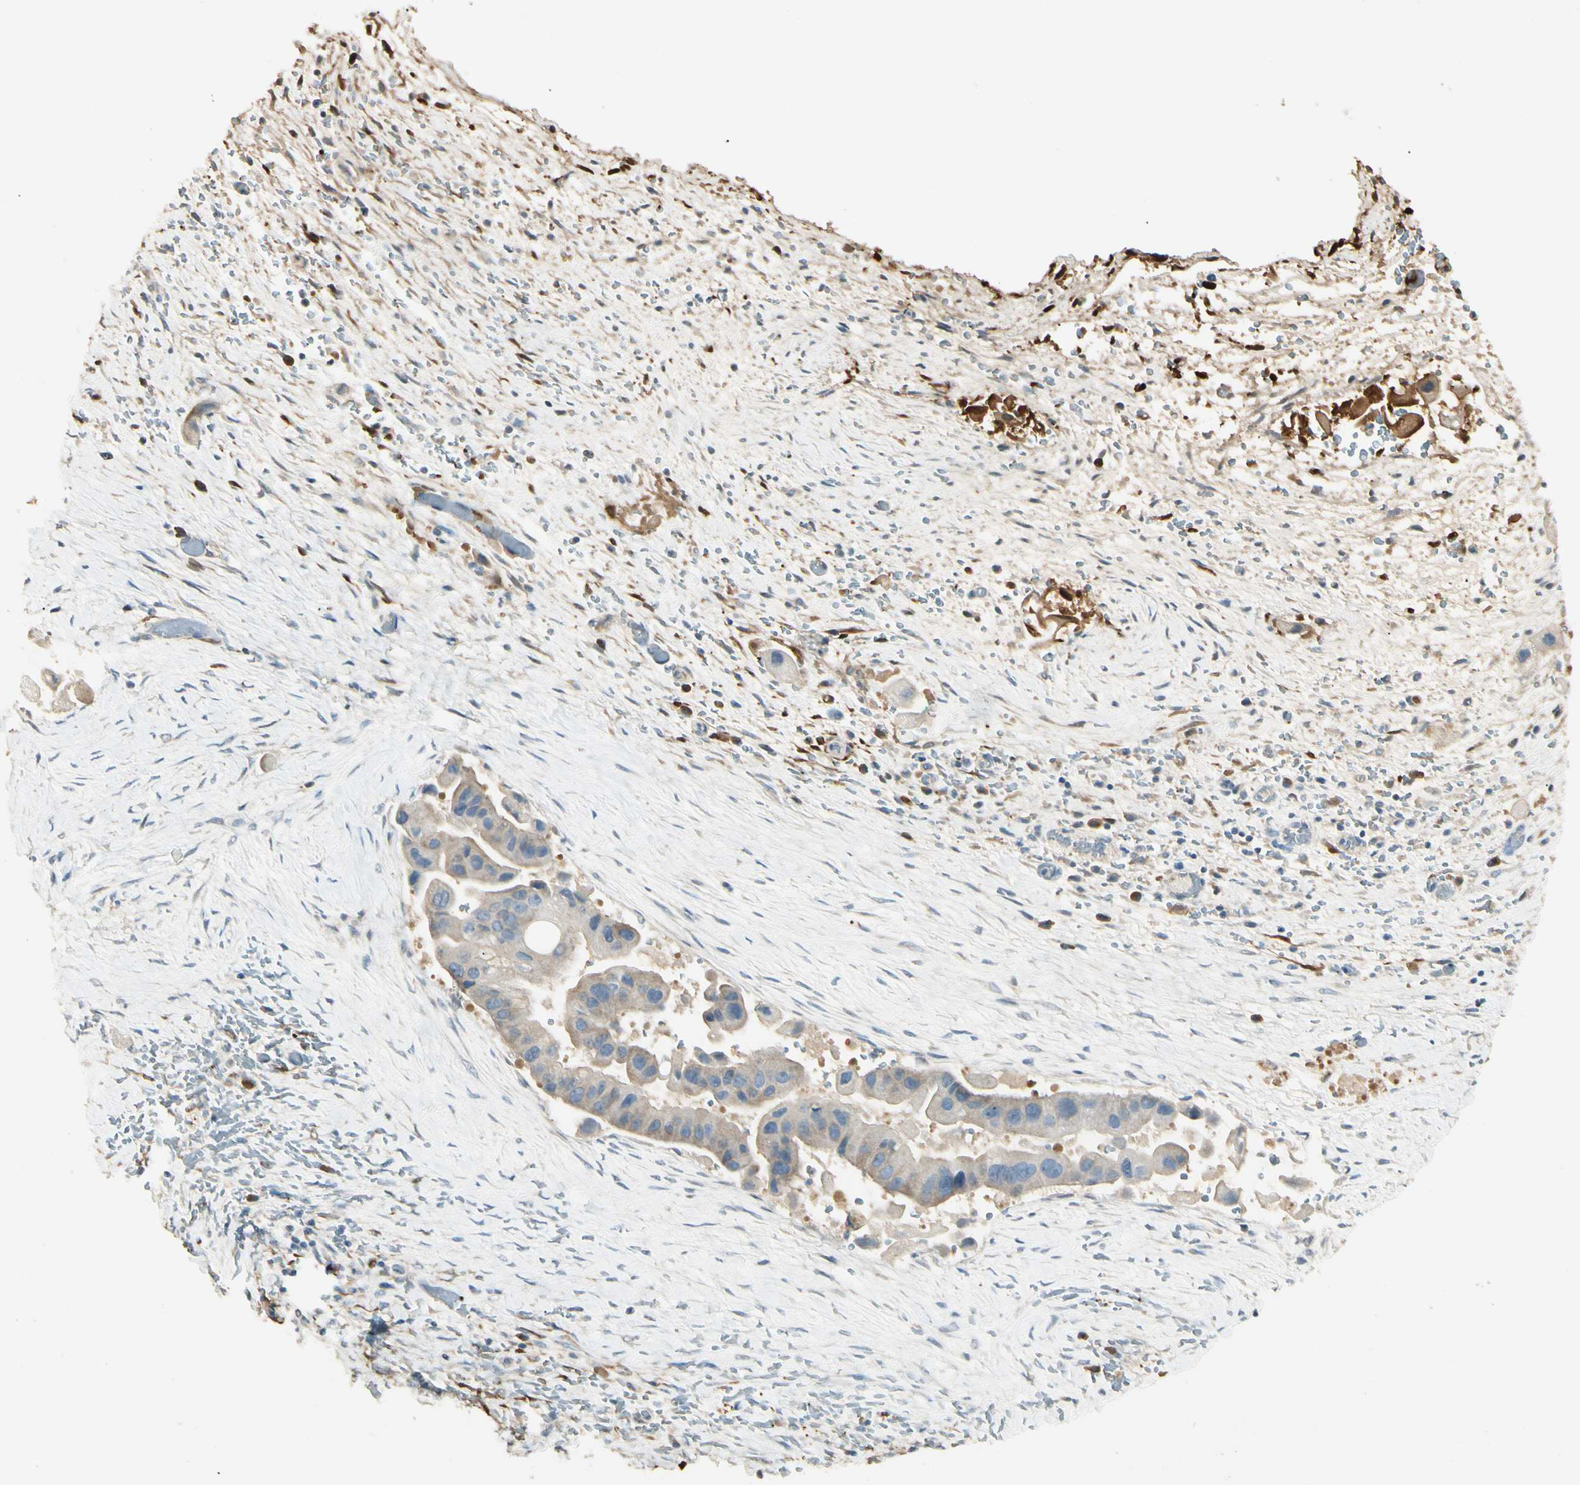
{"staining": {"intensity": "weak", "quantity": "<25%", "location": "cytoplasmic/membranous"}, "tissue": "liver cancer", "cell_type": "Tumor cells", "image_type": "cancer", "snomed": [{"axis": "morphology", "description": "Normal tissue, NOS"}, {"axis": "morphology", "description": "Cholangiocarcinoma"}, {"axis": "topography", "description": "Liver"}, {"axis": "topography", "description": "Peripheral nerve tissue"}], "caption": "DAB immunohistochemical staining of human cholangiocarcinoma (liver) exhibits no significant expression in tumor cells.", "gene": "GNE", "patient": {"sex": "male", "age": 50}}